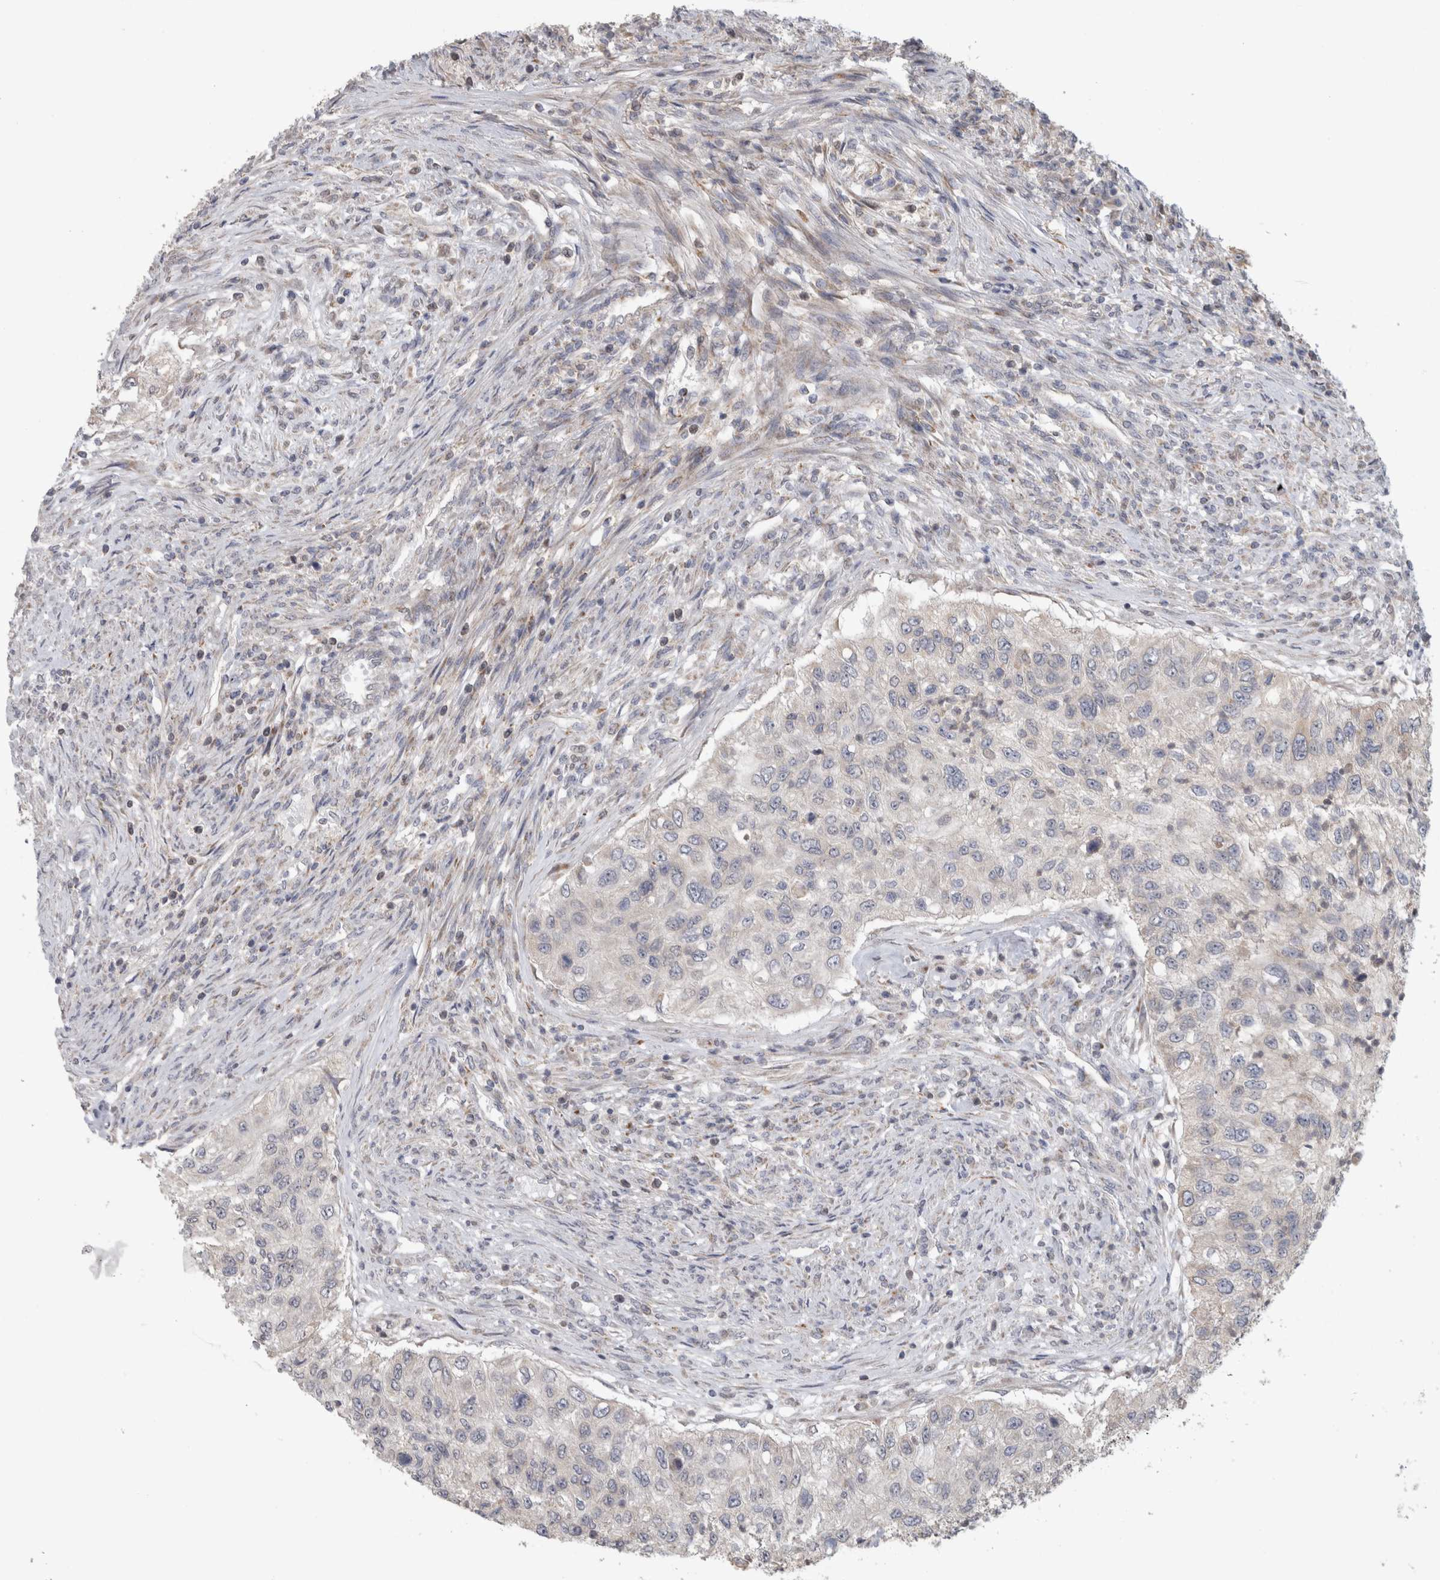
{"staining": {"intensity": "negative", "quantity": "none", "location": "none"}, "tissue": "urothelial cancer", "cell_type": "Tumor cells", "image_type": "cancer", "snomed": [{"axis": "morphology", "description": "Urothelial carcinoma, High grade"}, {"axis": "topography", "description": "Urinary bladder"}], "caption": "IHC micrograph of neoplastic tissue: human urothelial carcinoma (high-grade) stained with DAB (3,3'-diaminobenzidine) displays no significant protein expression in tumor cells. (DAB immunohistochemistry visualized using brightfield microscopy, high magnification).", "gene": "RAB18", "patient": {"sex": "female", "age": 60}}